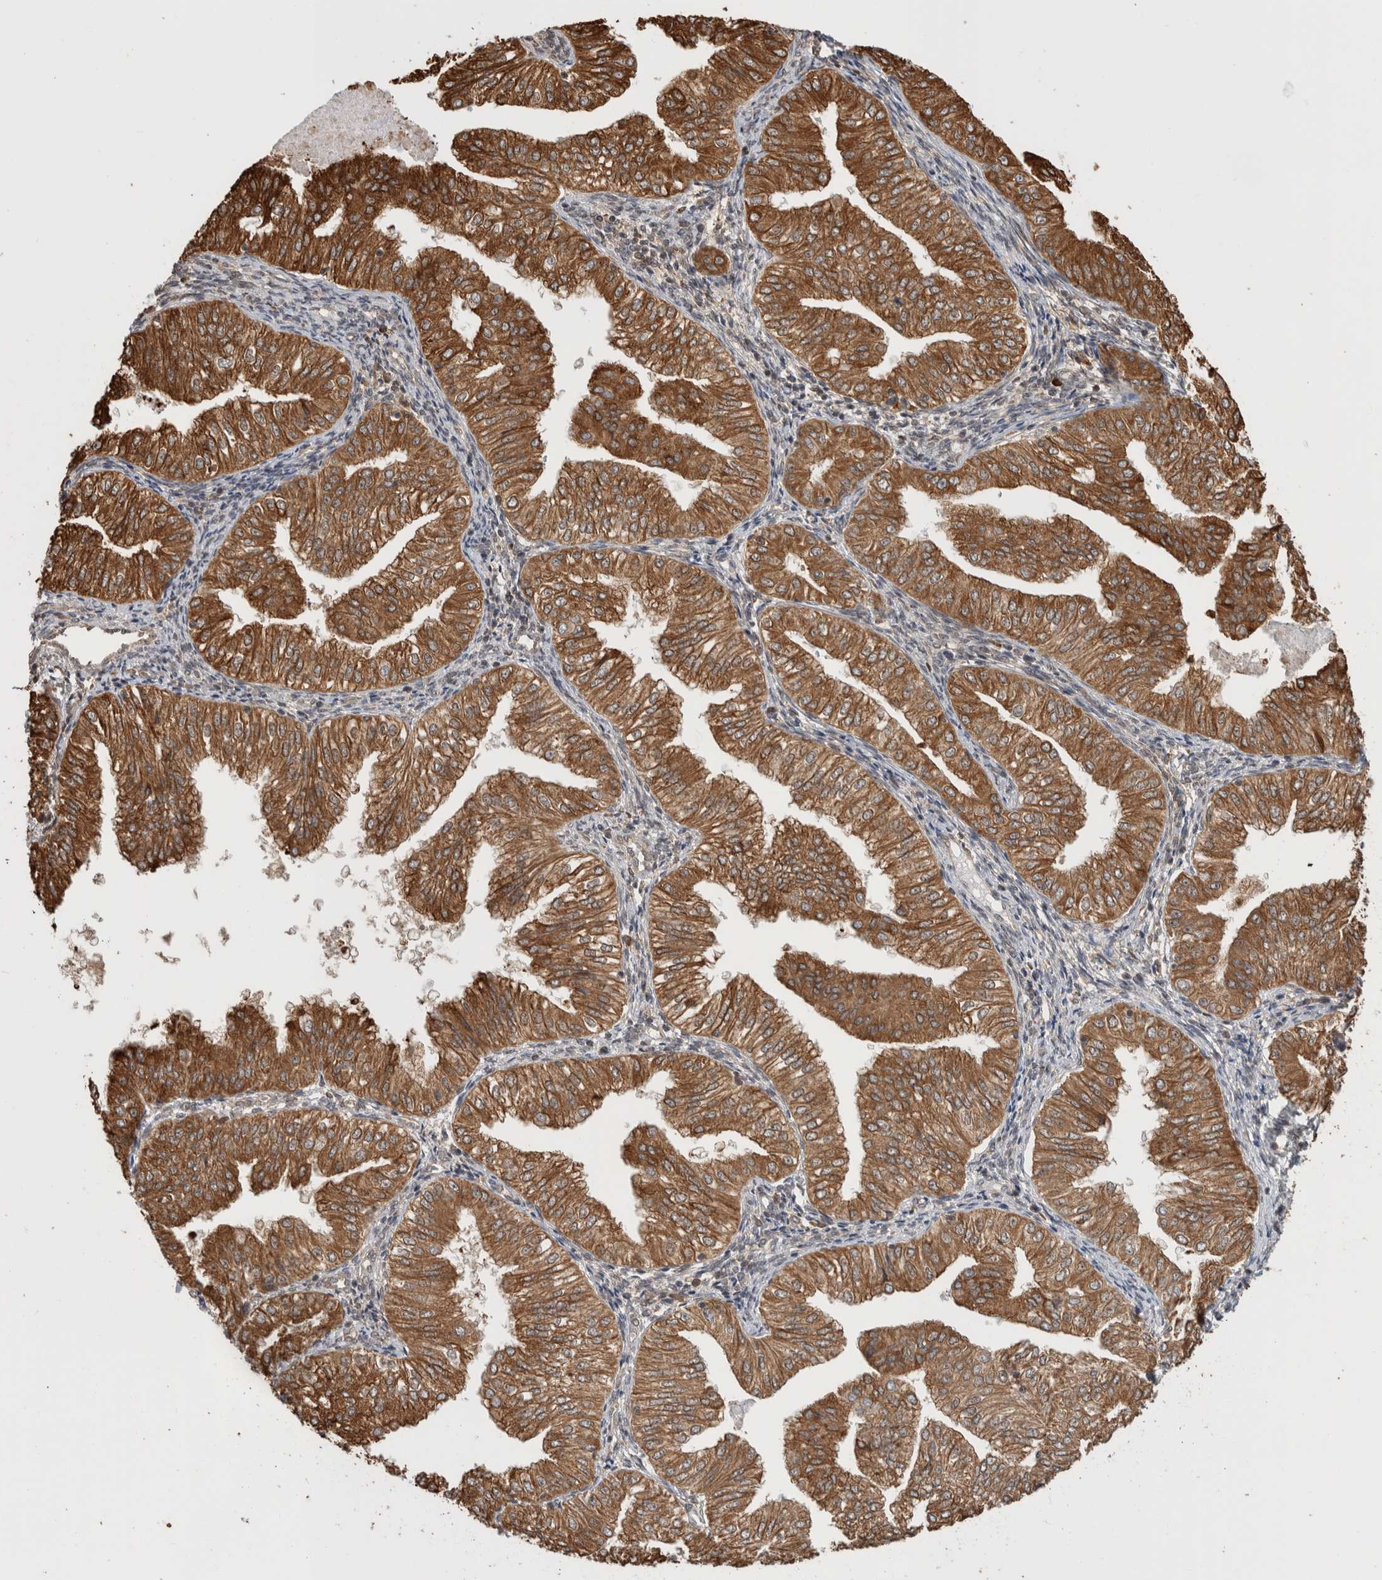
{"staining": {"intensity": "moderate", "quantity": ">75%", "location": "cytoplasmic/membranous"}, "tissue": "endometrial cancer", "cell_type": "Tumor cells", "image_type": "cancer", "snomed": [{"axis": "morphology", "description": "Normal tissue, NOS"}, {"axis": "morphology", "description": "Adenocarcinoma, NOS"}, {"axis": "topography", "description": "Endometrium"}], "caption": "DAB immunohistochemical staining of human endometrial cancer (adenocarcinoma) displays moderate cytoplasmic/membranous protein expression in about >75% of tumor cells.", "gene": "MS4A7", "patient": {"sex": "female", "age": 53}}